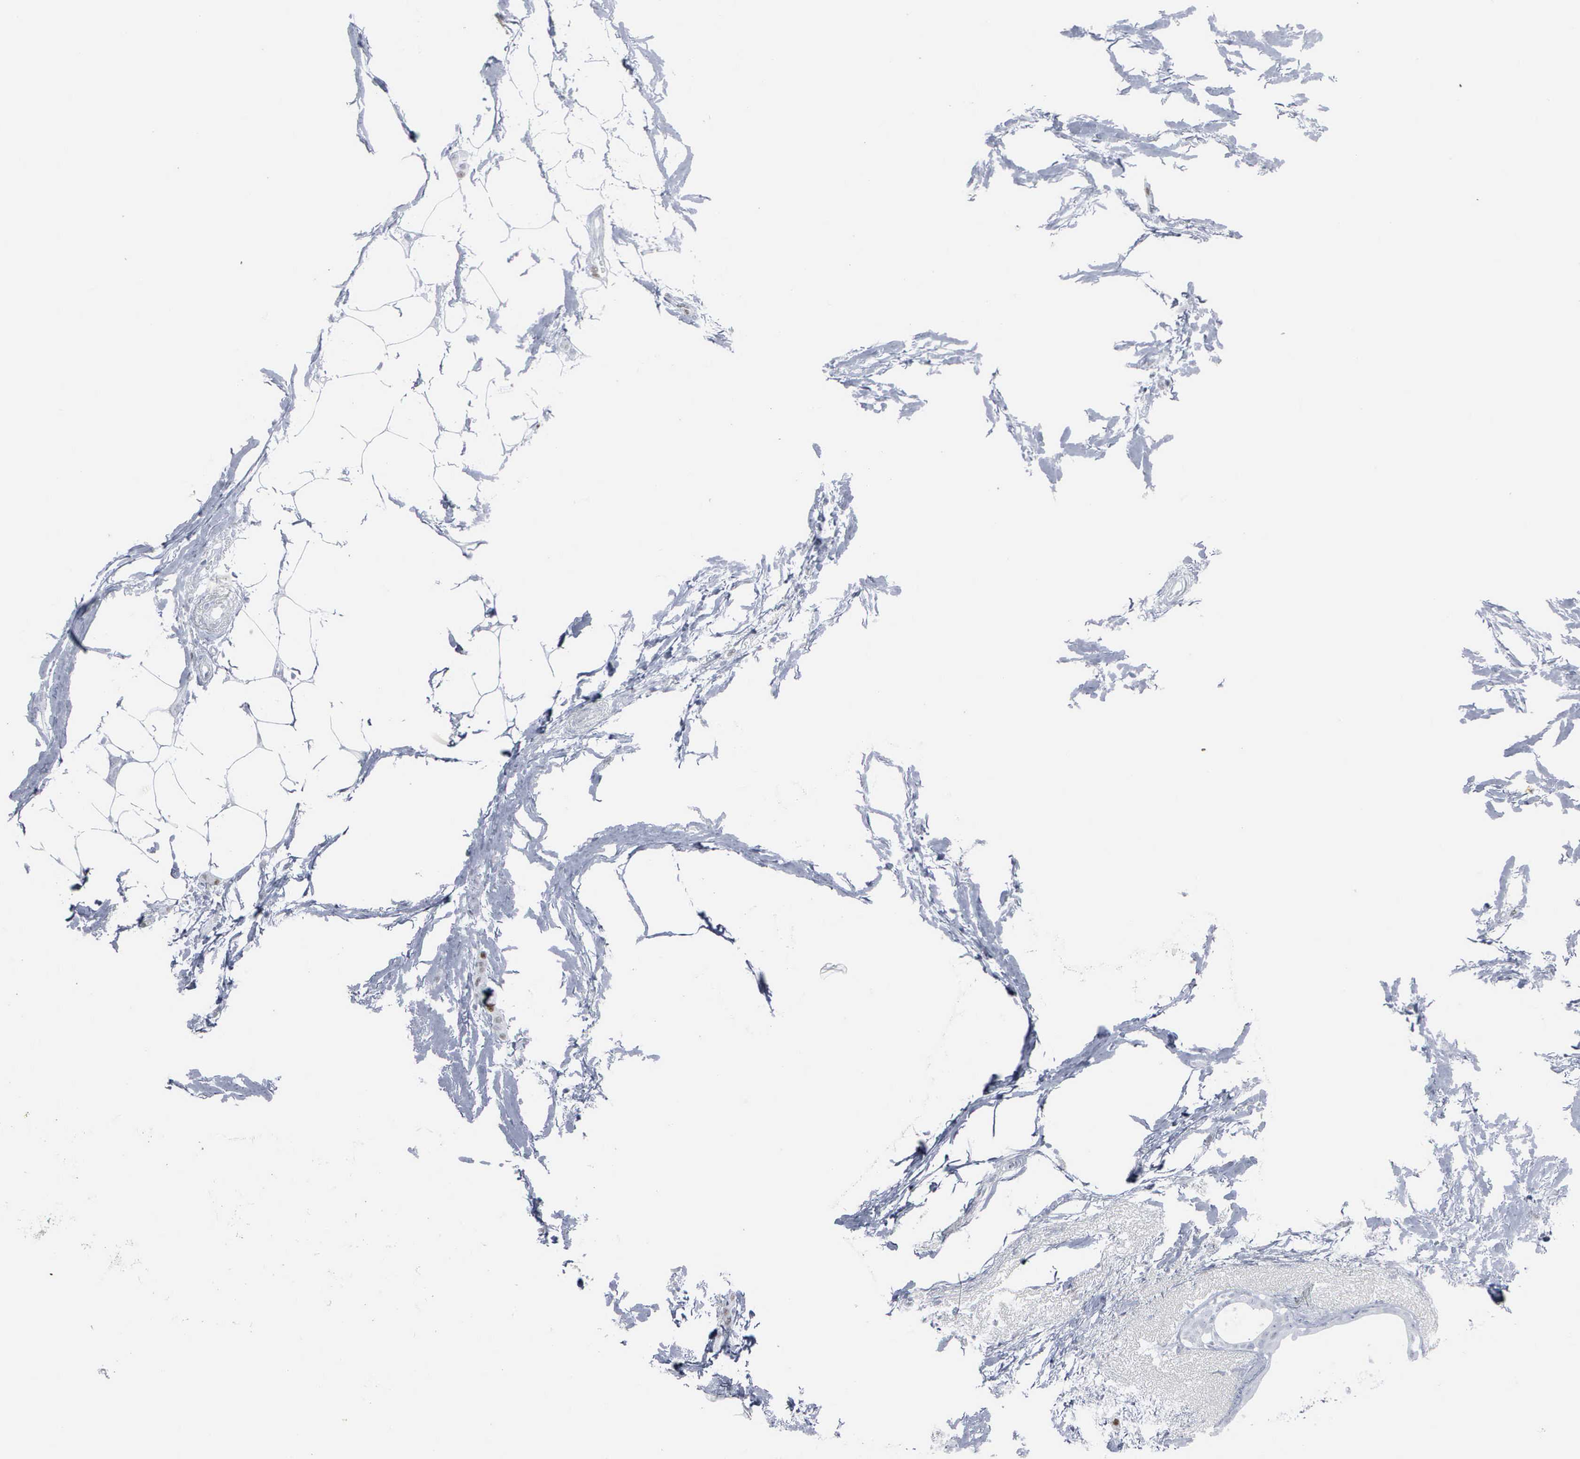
{"staining": {"intensity": "weak", "quantity": "<25%", "location": "nuclear"}, "tissue": "breast cancer", "cell_type": "Tumor cells", "image_type": "cancer", "snomed": [{"axis": "morphology", "description": "Lobular carcinoma"}, {"axis": "topography", "description": "Breast"}], "caption": "Immunohistochemical staining of breast cancer (lobular carcinoma) demonstrates no significant staining in tumor cells.", "gene": "CCND3", "patient": {"sex": "female", "age": 55}}